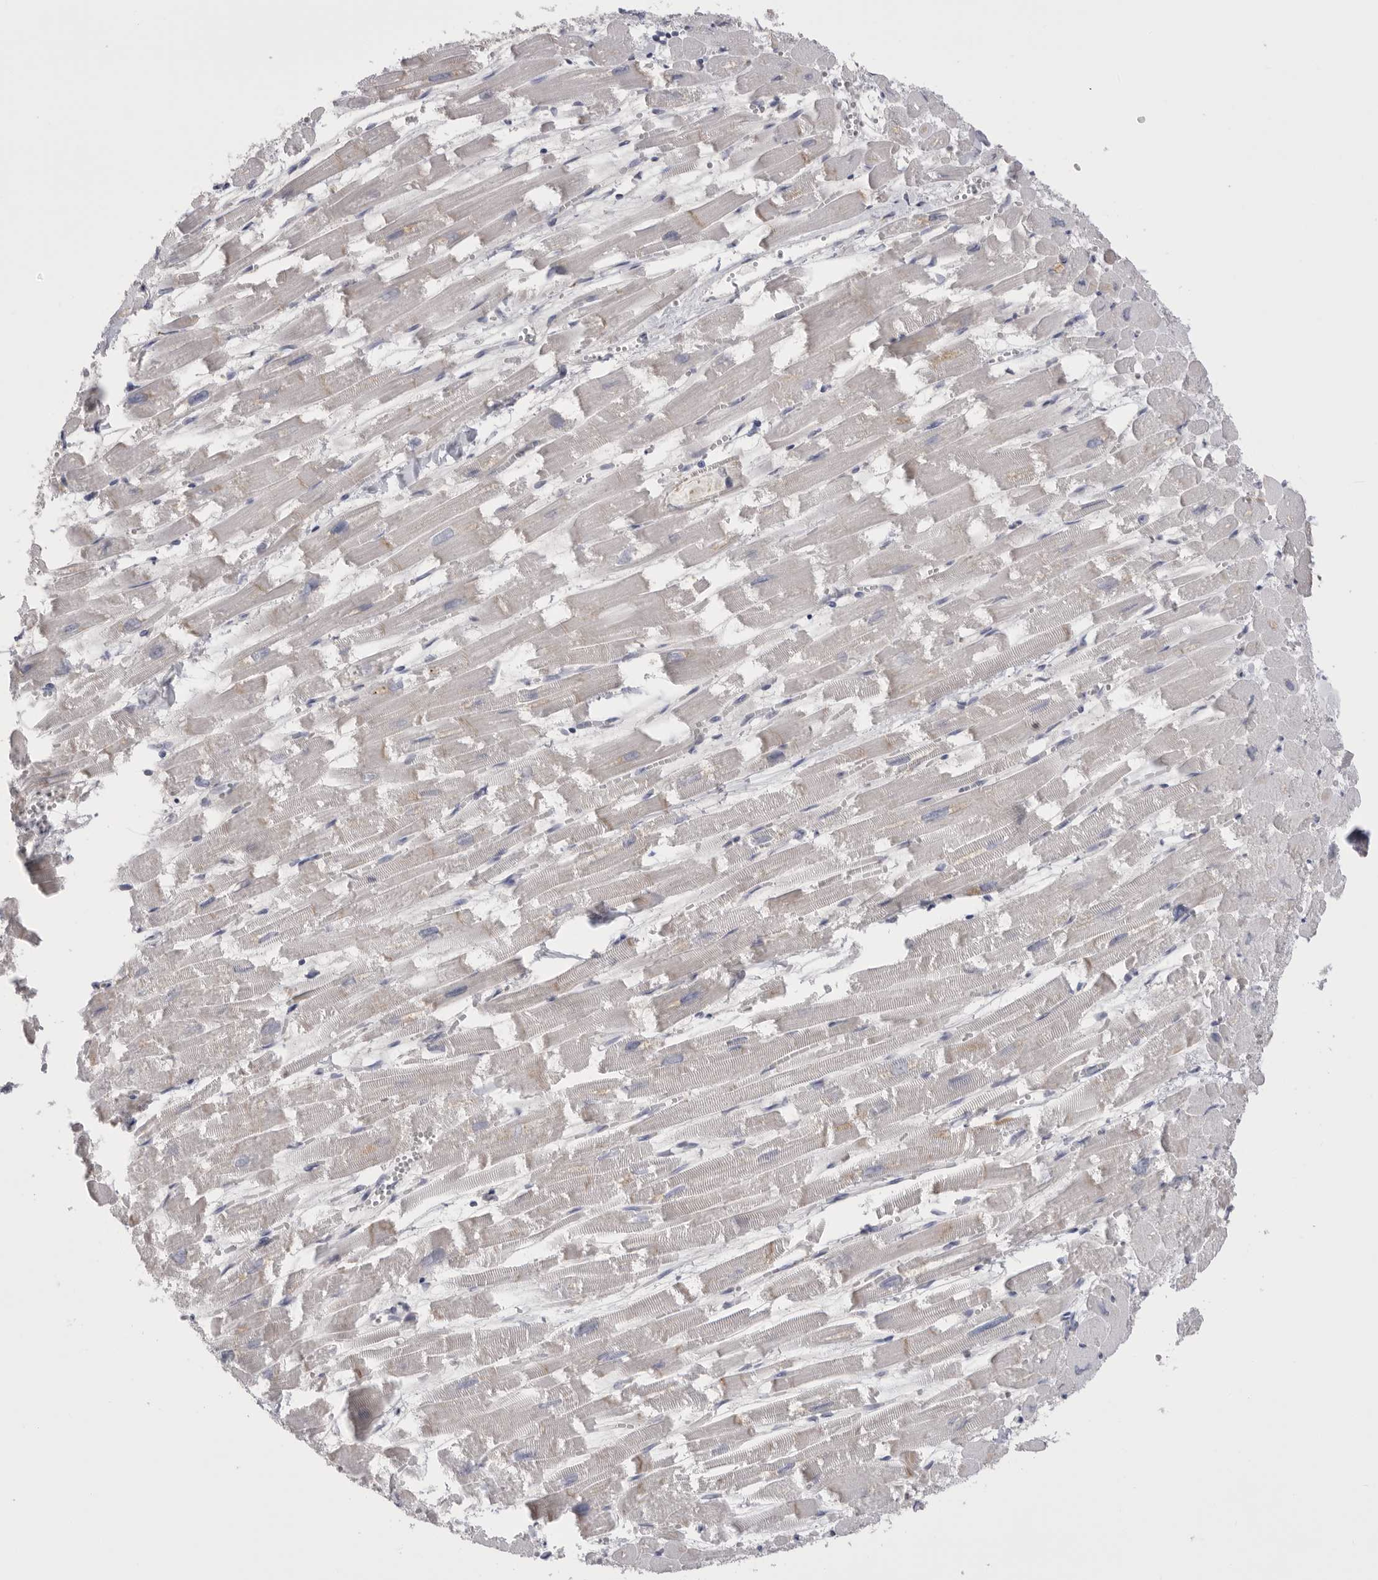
{"staining": {"intensity": "negative", "quantity": "none", "location": "none"}, "tissue": "heart muscle", "cell_type": "Cardiomyocytes", "image_type": "normal", "snomed": [{"axis": "morphology", "description": "Normal tissue, NOS"}, {"axis": "topography", "description": "Heart"}], "caption": "High power microscopy histopathology image of an IHC image of benign heart muscle, revealing no significant expression in cardiomyocytes. (Brightfield microscopy of DAB immunohistochemistry at high magnification).", "gene": "CCDC126", "patient": {"sex": "male", "age": 54}}